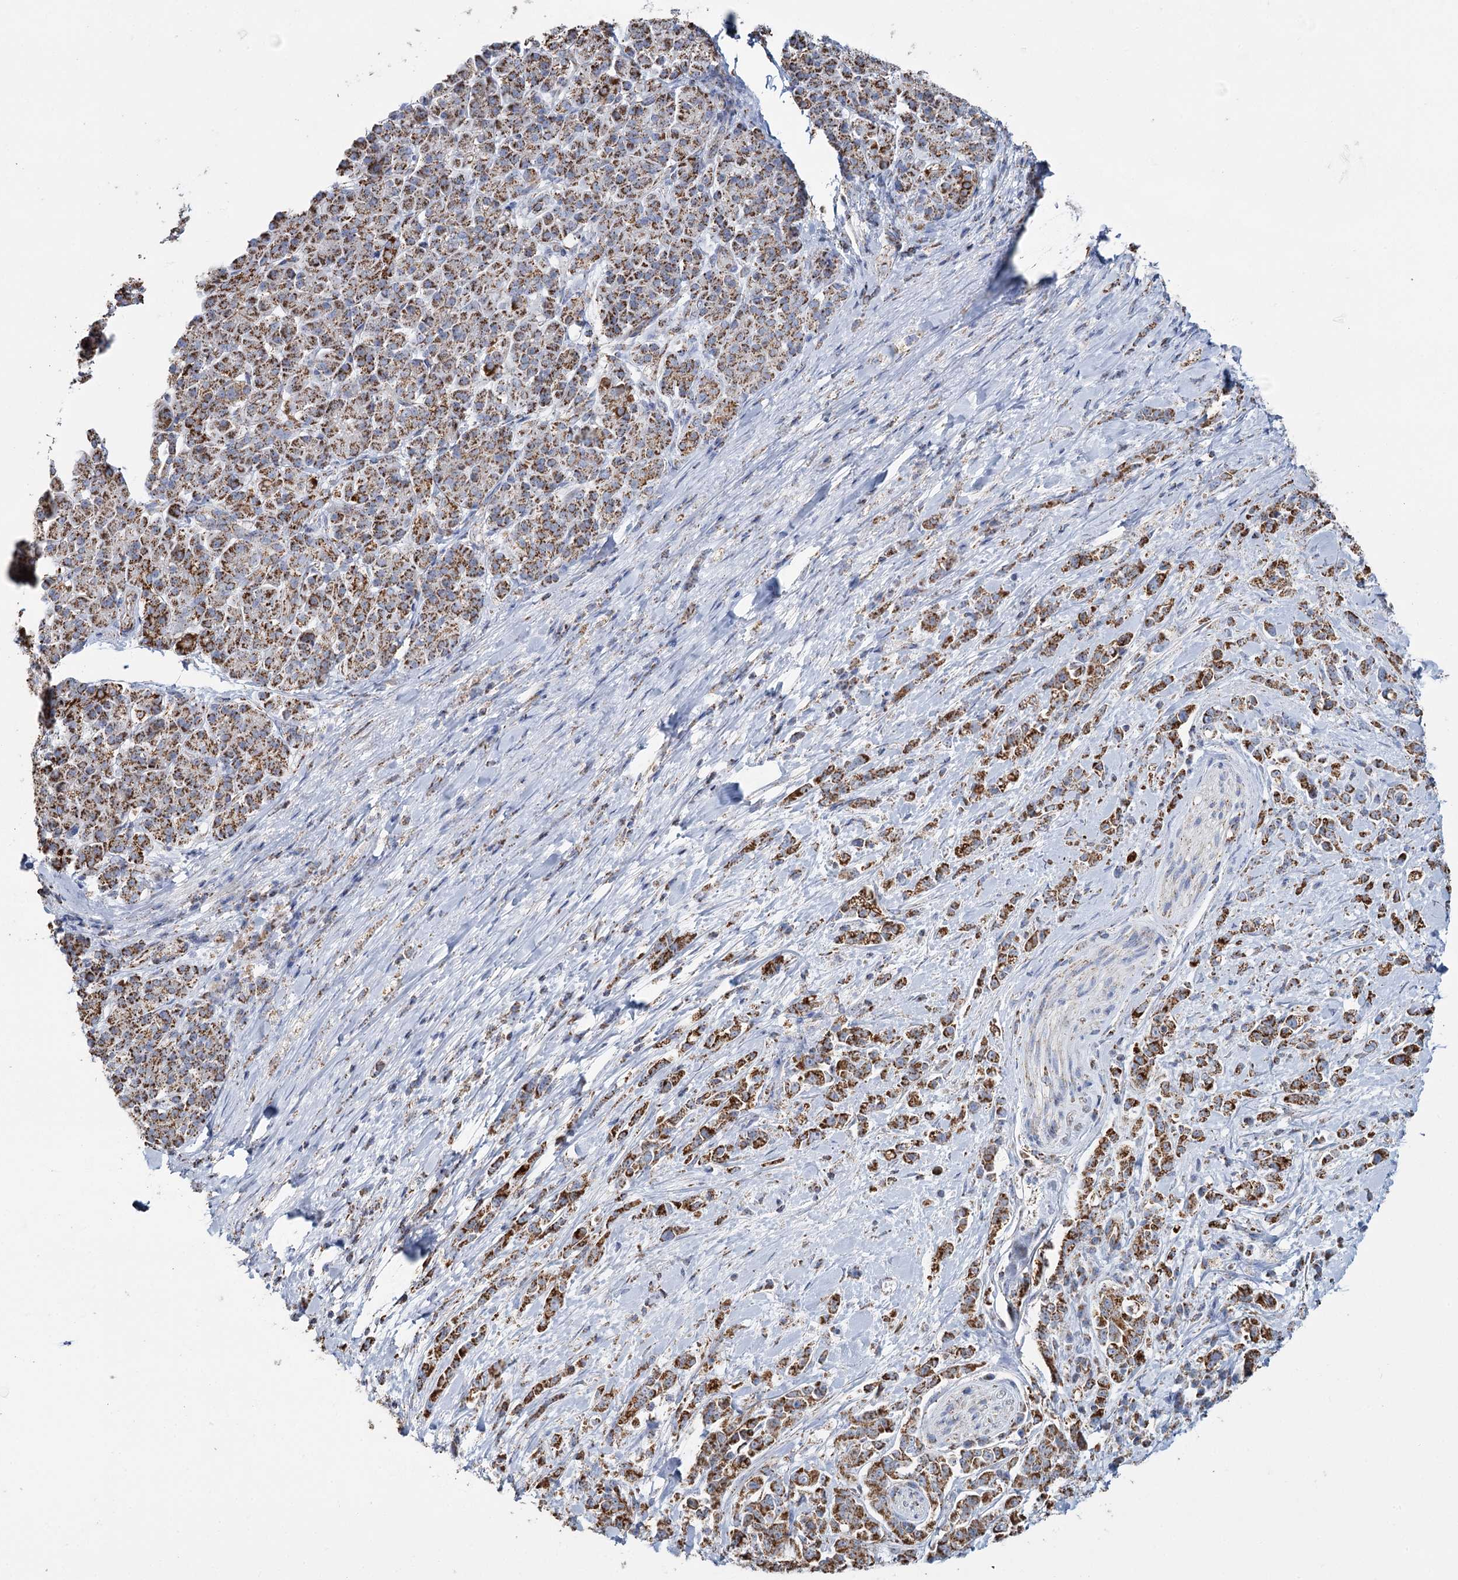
{"staining": {"intensity": "strong", "quantity": ">75%", "location": "cytoplasmic/membranous"}, "tissue": "pancreatic cancer", "cell_type": "Tumor cells", "image_type": "cancer", "snomed": [{"axis": "morphology", "description": "Normal tissue, NOS"}, {"axis": "morphology", "description": "Adenocarcinoma, NOS"}, {"axis": "topography", "description": "Pancreas"}], "caption": "The micrograph exhibits immunohistochemical staining of adenocarcinoma (pancreatic). There is strong cytoplasmic/membranous expression is seen in about >75% of tumor cells.", "gene": "MRPL44", "patient": {"sex": "female", "age": 64}}